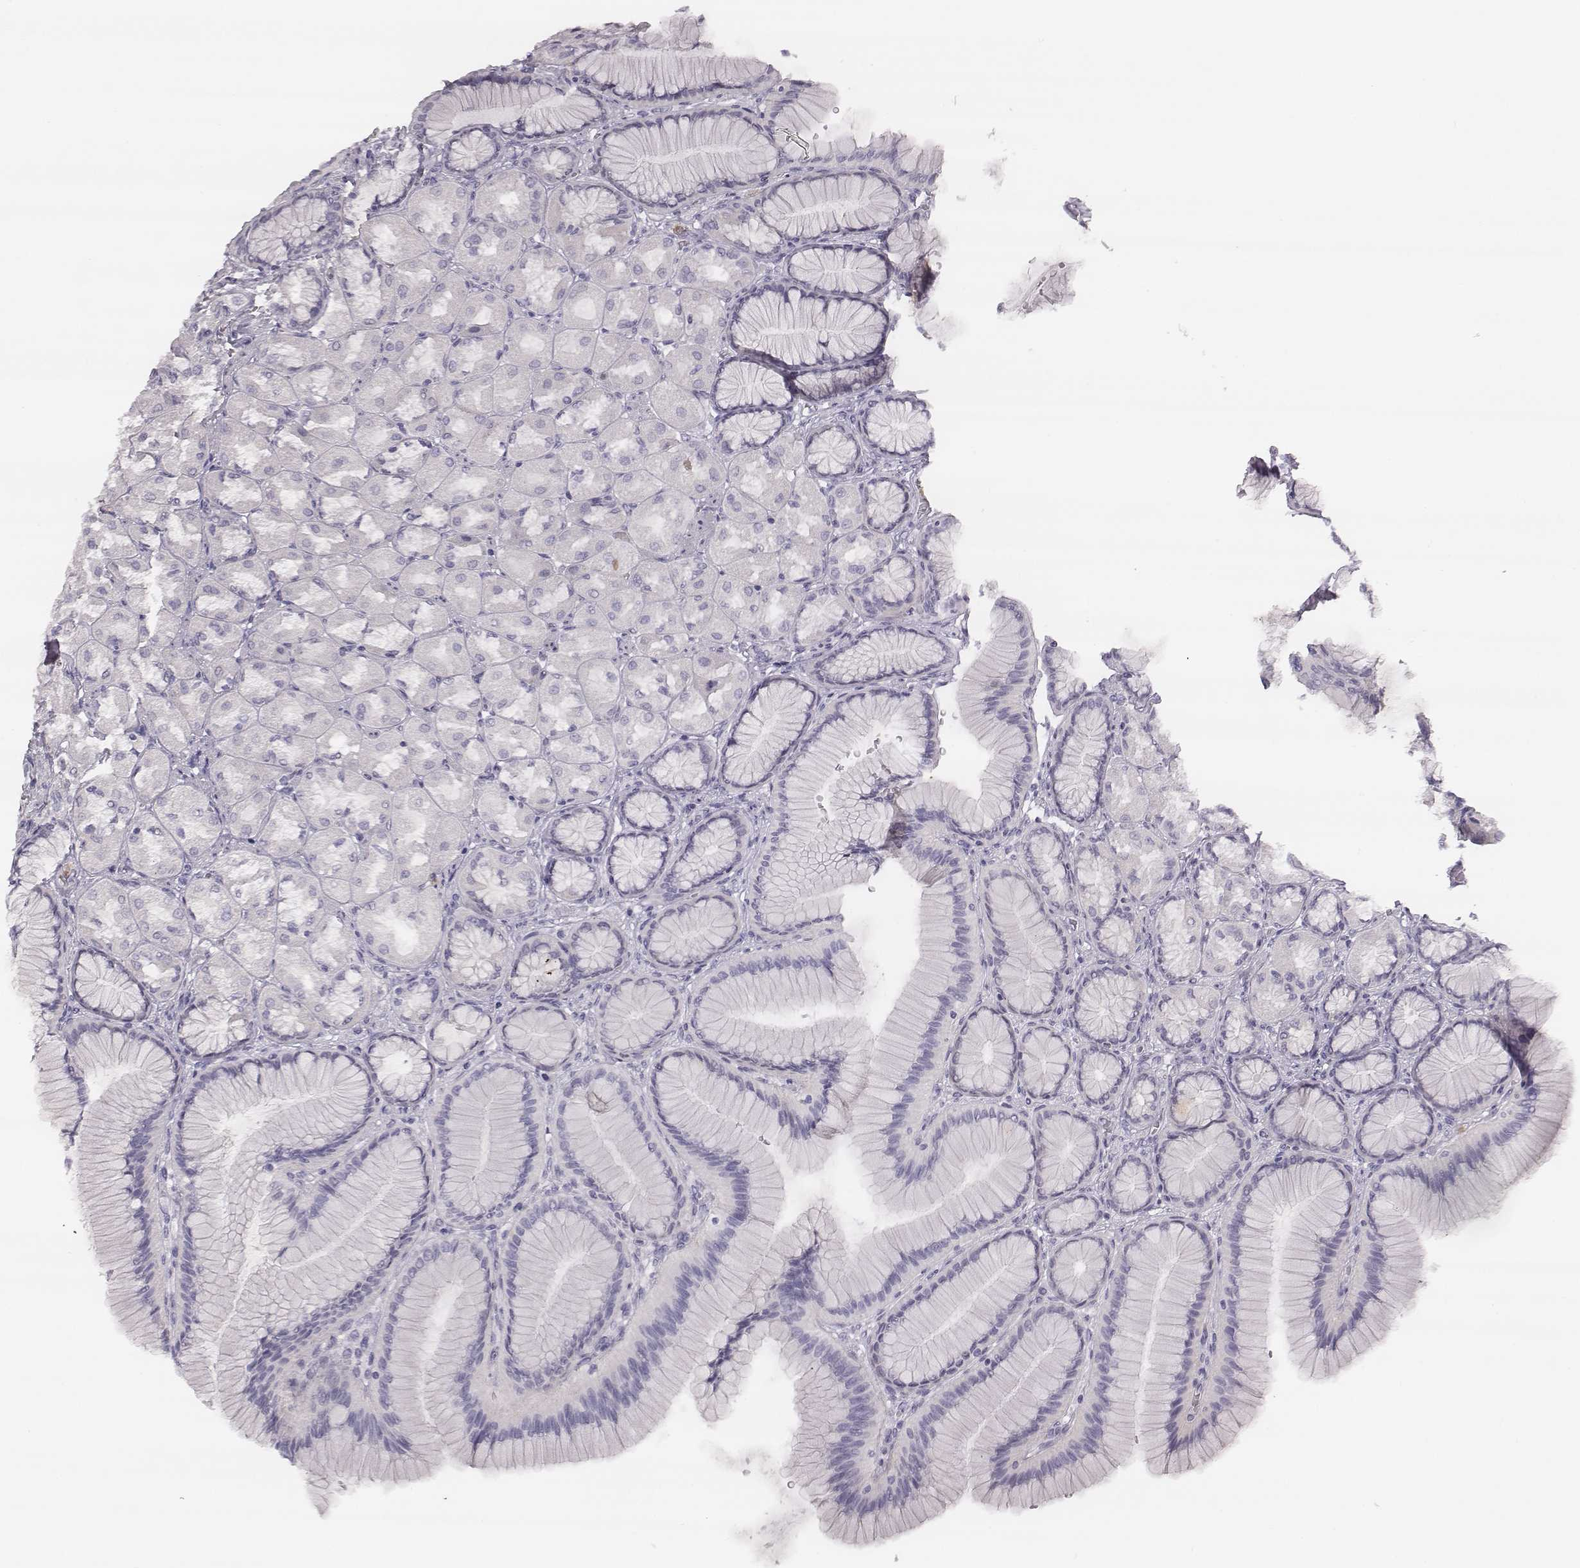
{"staining": {"intensity": "negative", "quantity": "none", "location": "none"}, "tissue": "stomach", "cell_type": "Glandular cells", "image_type": "normal", "snomed": [{"axis": "morphology", "description": "Normal tissue, NOS"}, {"axis": "morphology", "description": "Adenocarcinoma, NOS"}, {"axis": "morphology", "description": "Adenocarcinoma, High grade"}, {"axis": "topography", "description": "Stomach, upper"}, {"axis": "topography", "description": "Stomach"}], "caption": "Human stomach stained for a protein using immunohistochemistry displays no expression in glandular cells.", "gene": "KCNJ12", "patient": {"sex": "female", "age": 65}}